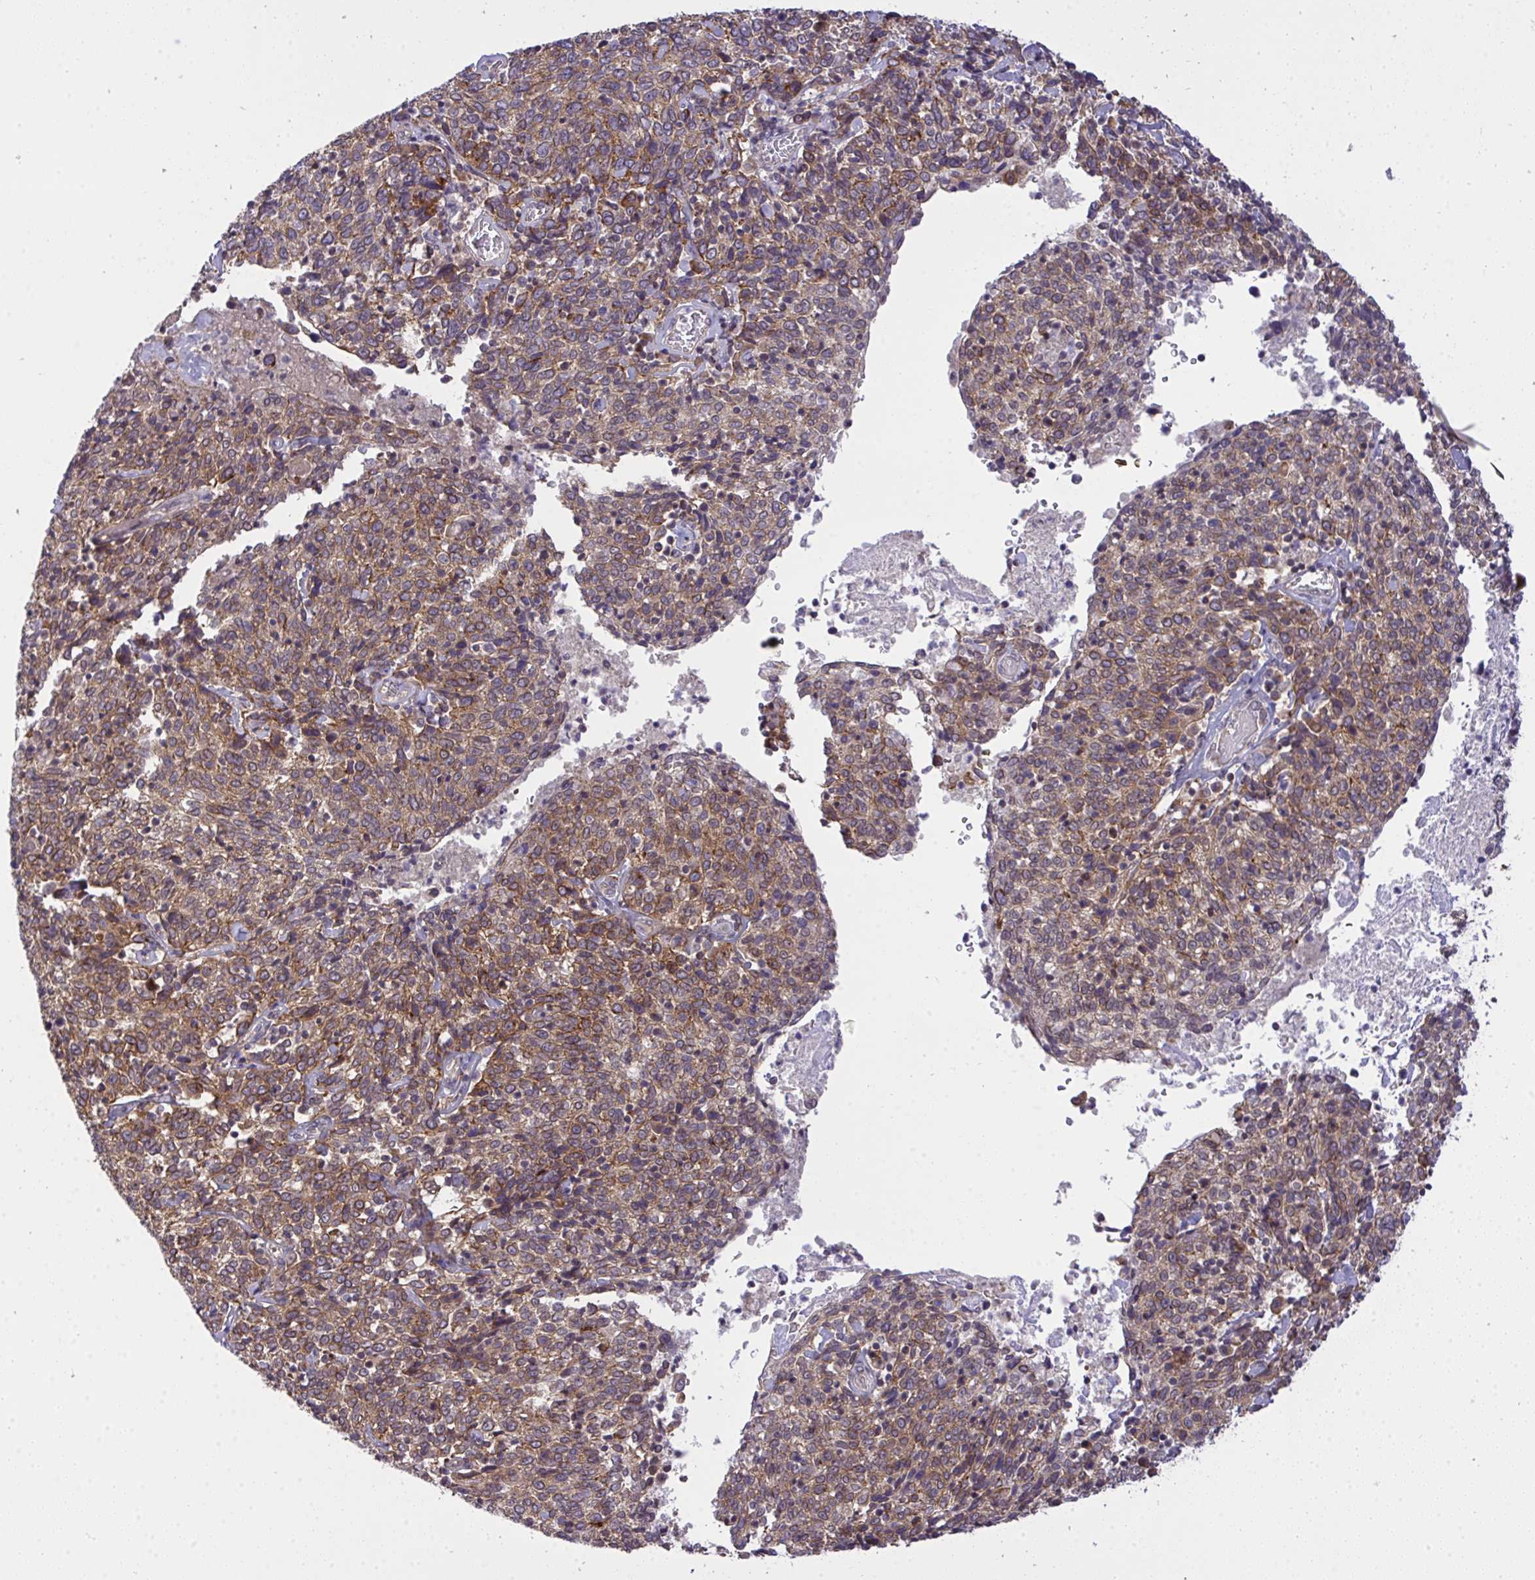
{"staining": {"intensity": "moderate", "quantity": ">75%", "location": "cytoplasmic/membranous"}, "tissue": "cervical cancer", "cell_type": "Tumor cells", "image_type": "cancer", "snomed": [{"axis": "morphology", "description": "Squamous cell carcinoma, NOS"}, {"axis": "topography", "description": "Cervix"}], "caption": "Protein staining exhibits moderate cytoplasmic/membranous staining in about >75% of tumor cells in cervical cancer (squamous cell carcinoma).", "gene": "SLC9A6", "patient": {"sex": "female", "age": 46}}